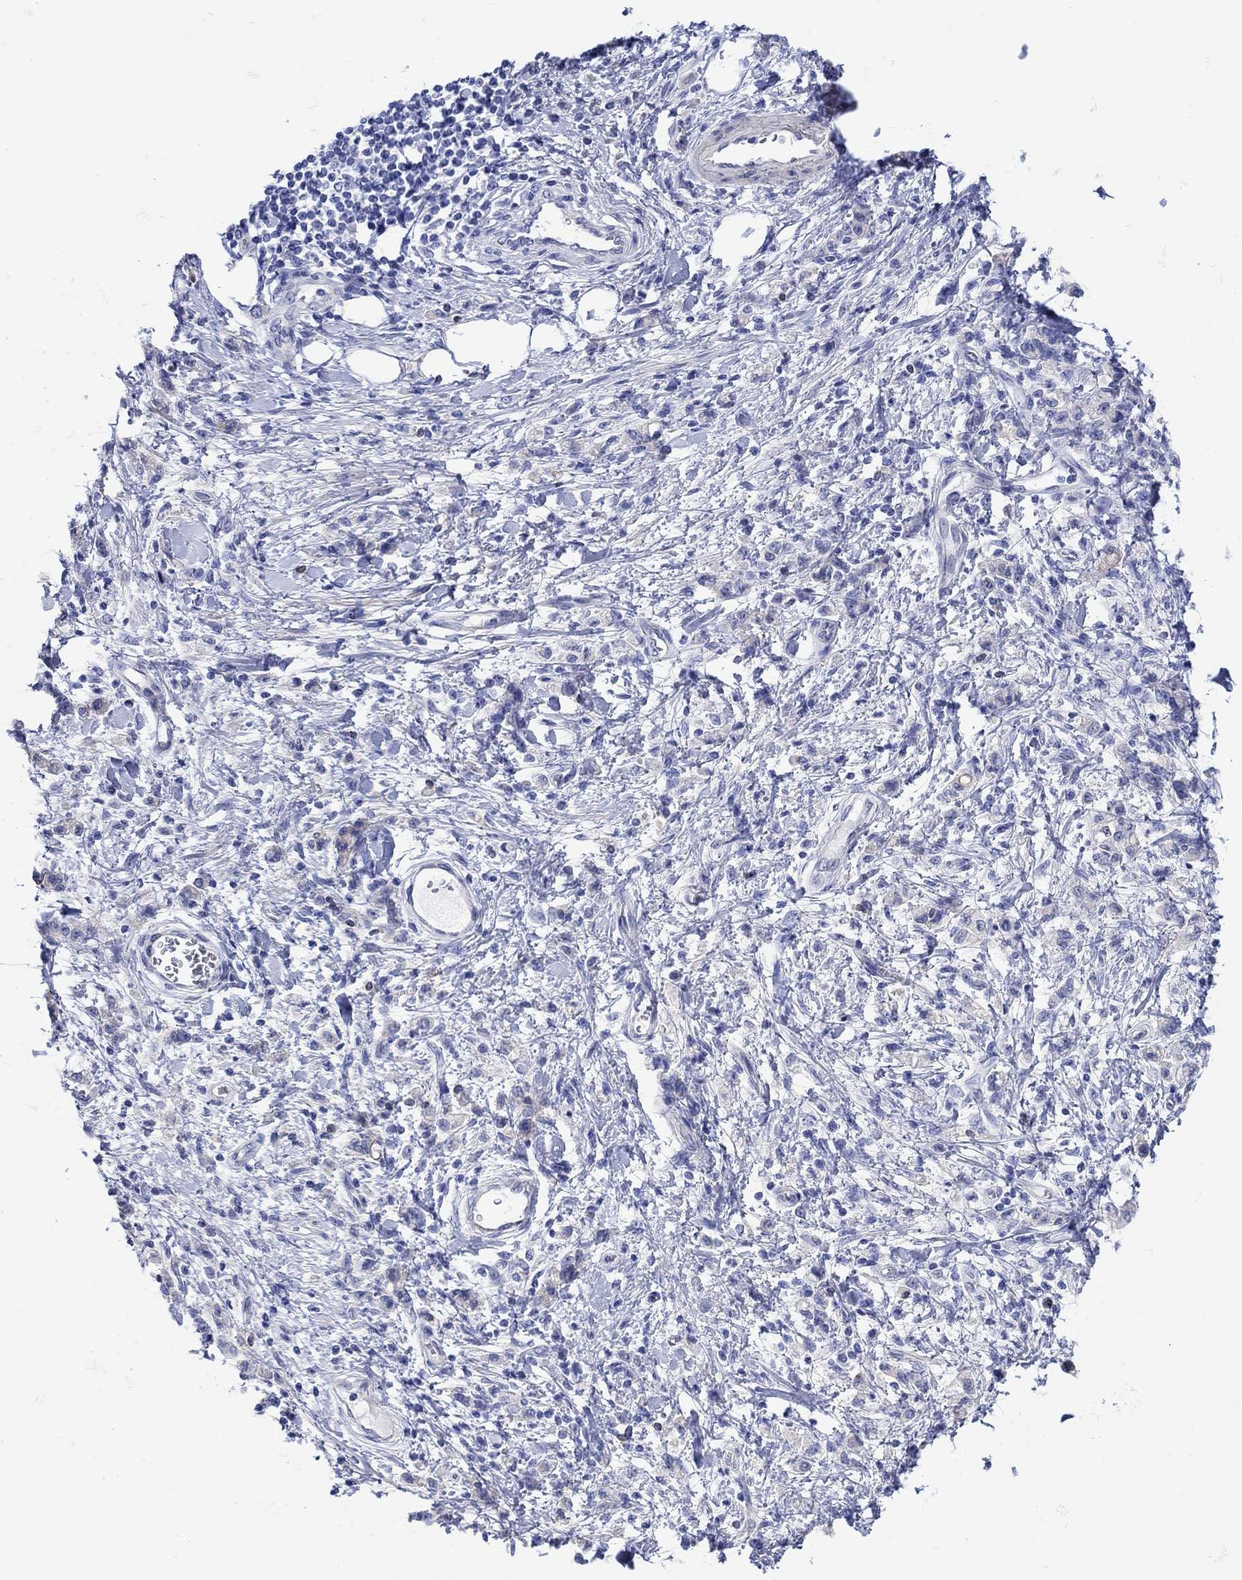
{"staining": {"intensity": "weak", "quantity": "<25%", "location": "cytoplasmic/membranous"}, "tissue": "stomach cancer", "cell_type": "Tumor cells", "image_type": "cancer", "snomed": [{"axis": "morphology", "description": "Adenocarcinoma, NOS"}, {"axis": "topography", "description": "Stomach"}], "caption": "Immunohistochemistry (IHC) image of neoplastic tissue: human stomach cancer stained with DAB shows no significant protein staining in tumor cells.", "gene": "ANKMY1", "patient": {"sex": "male", "age": 77}}